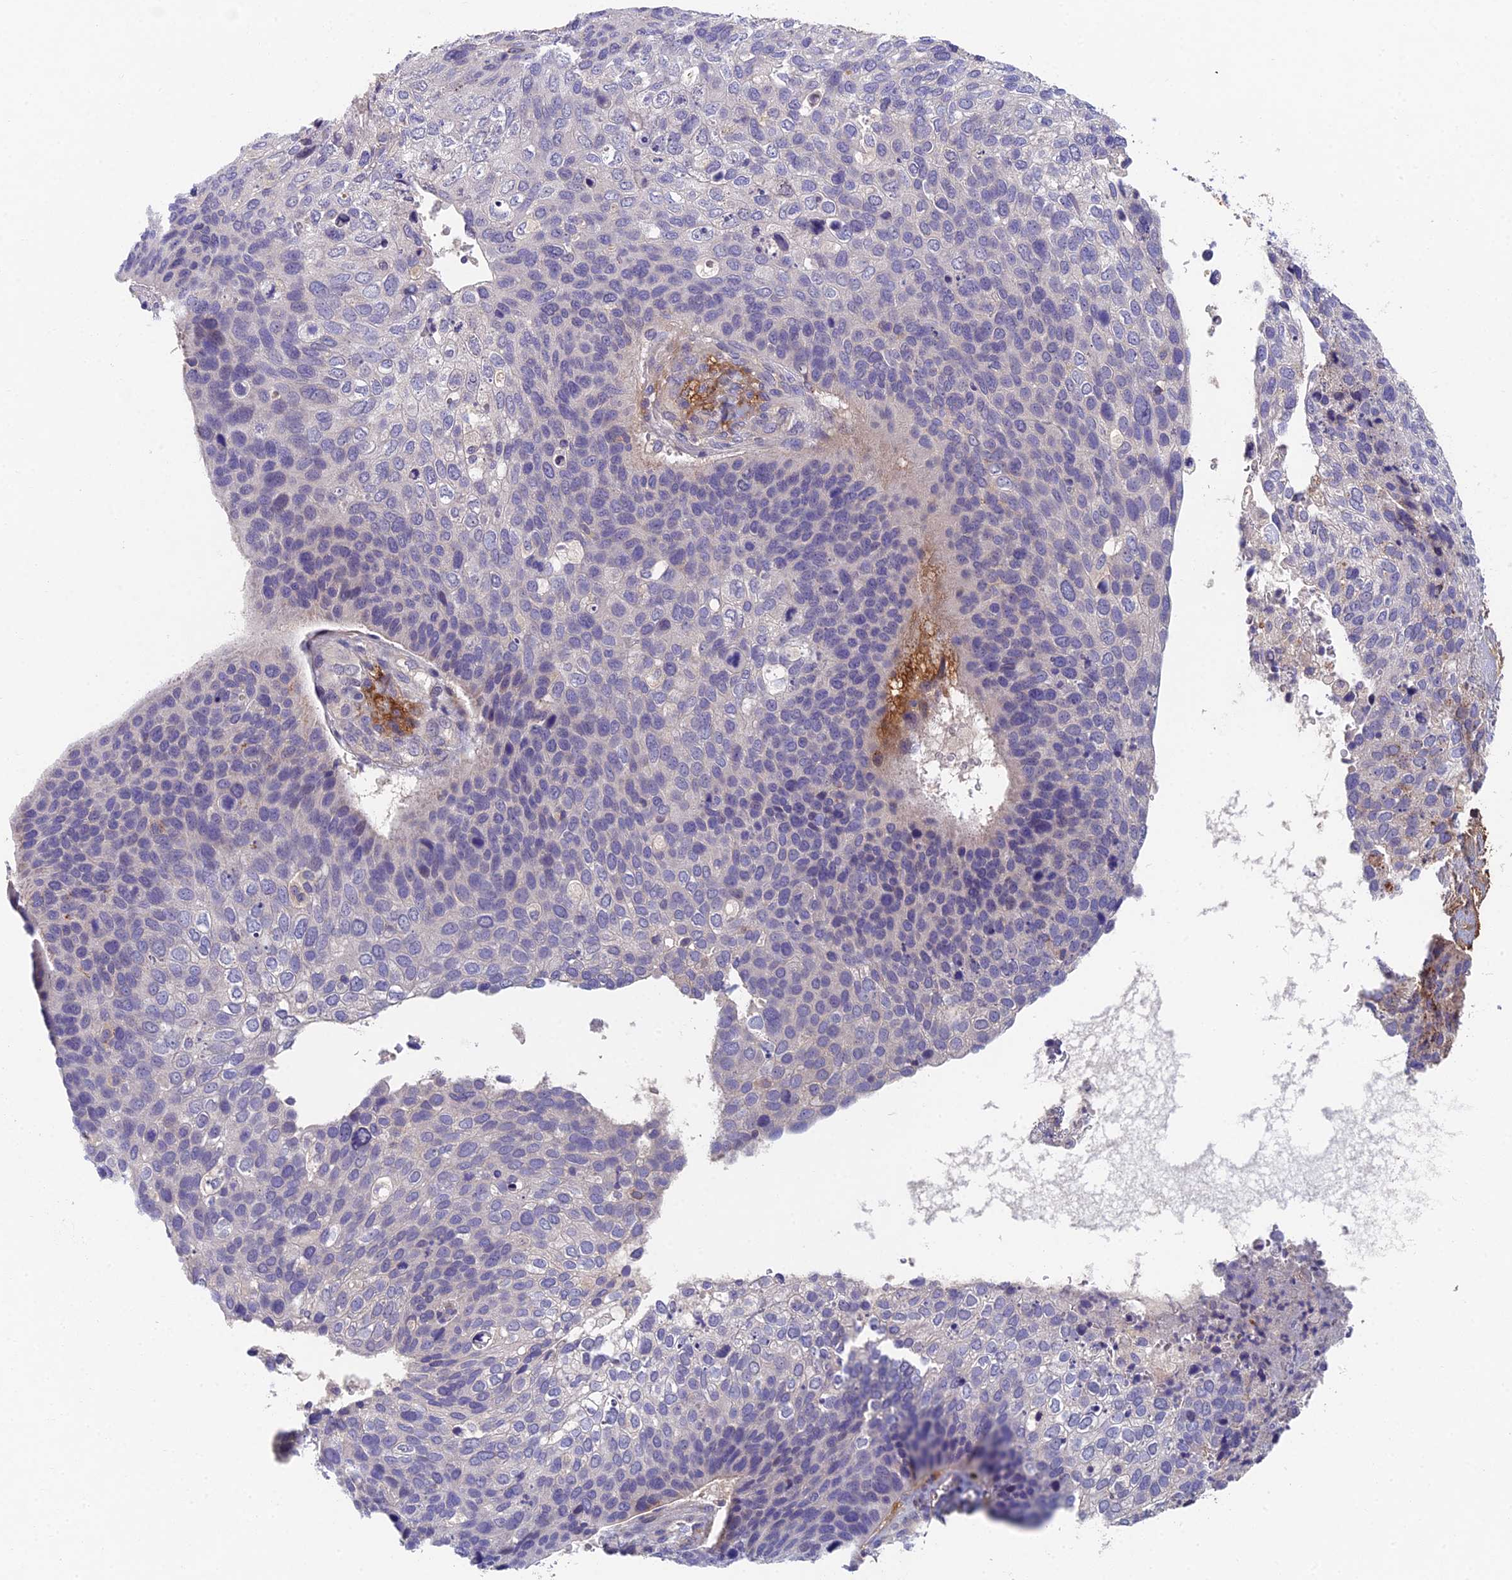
{"staining": {"intensity": "negative", "quantity": "none", "location": "none"}, "tissue": "skin cancer", "cell_type": "Tumor cells", "image_type": "cancer", "snomed": [{"axis": "morphology", "description": "Basal cell carcinoma"}, {"axis": "topography", "description": "Skin"}], "caption": "This is an immunohistochemistry micrograph of basal cell carcinoma (skin). There is no staining in tumor cells.", "gene": "ADAMTS13", "patient": {"sex": "female", "age": 74}}